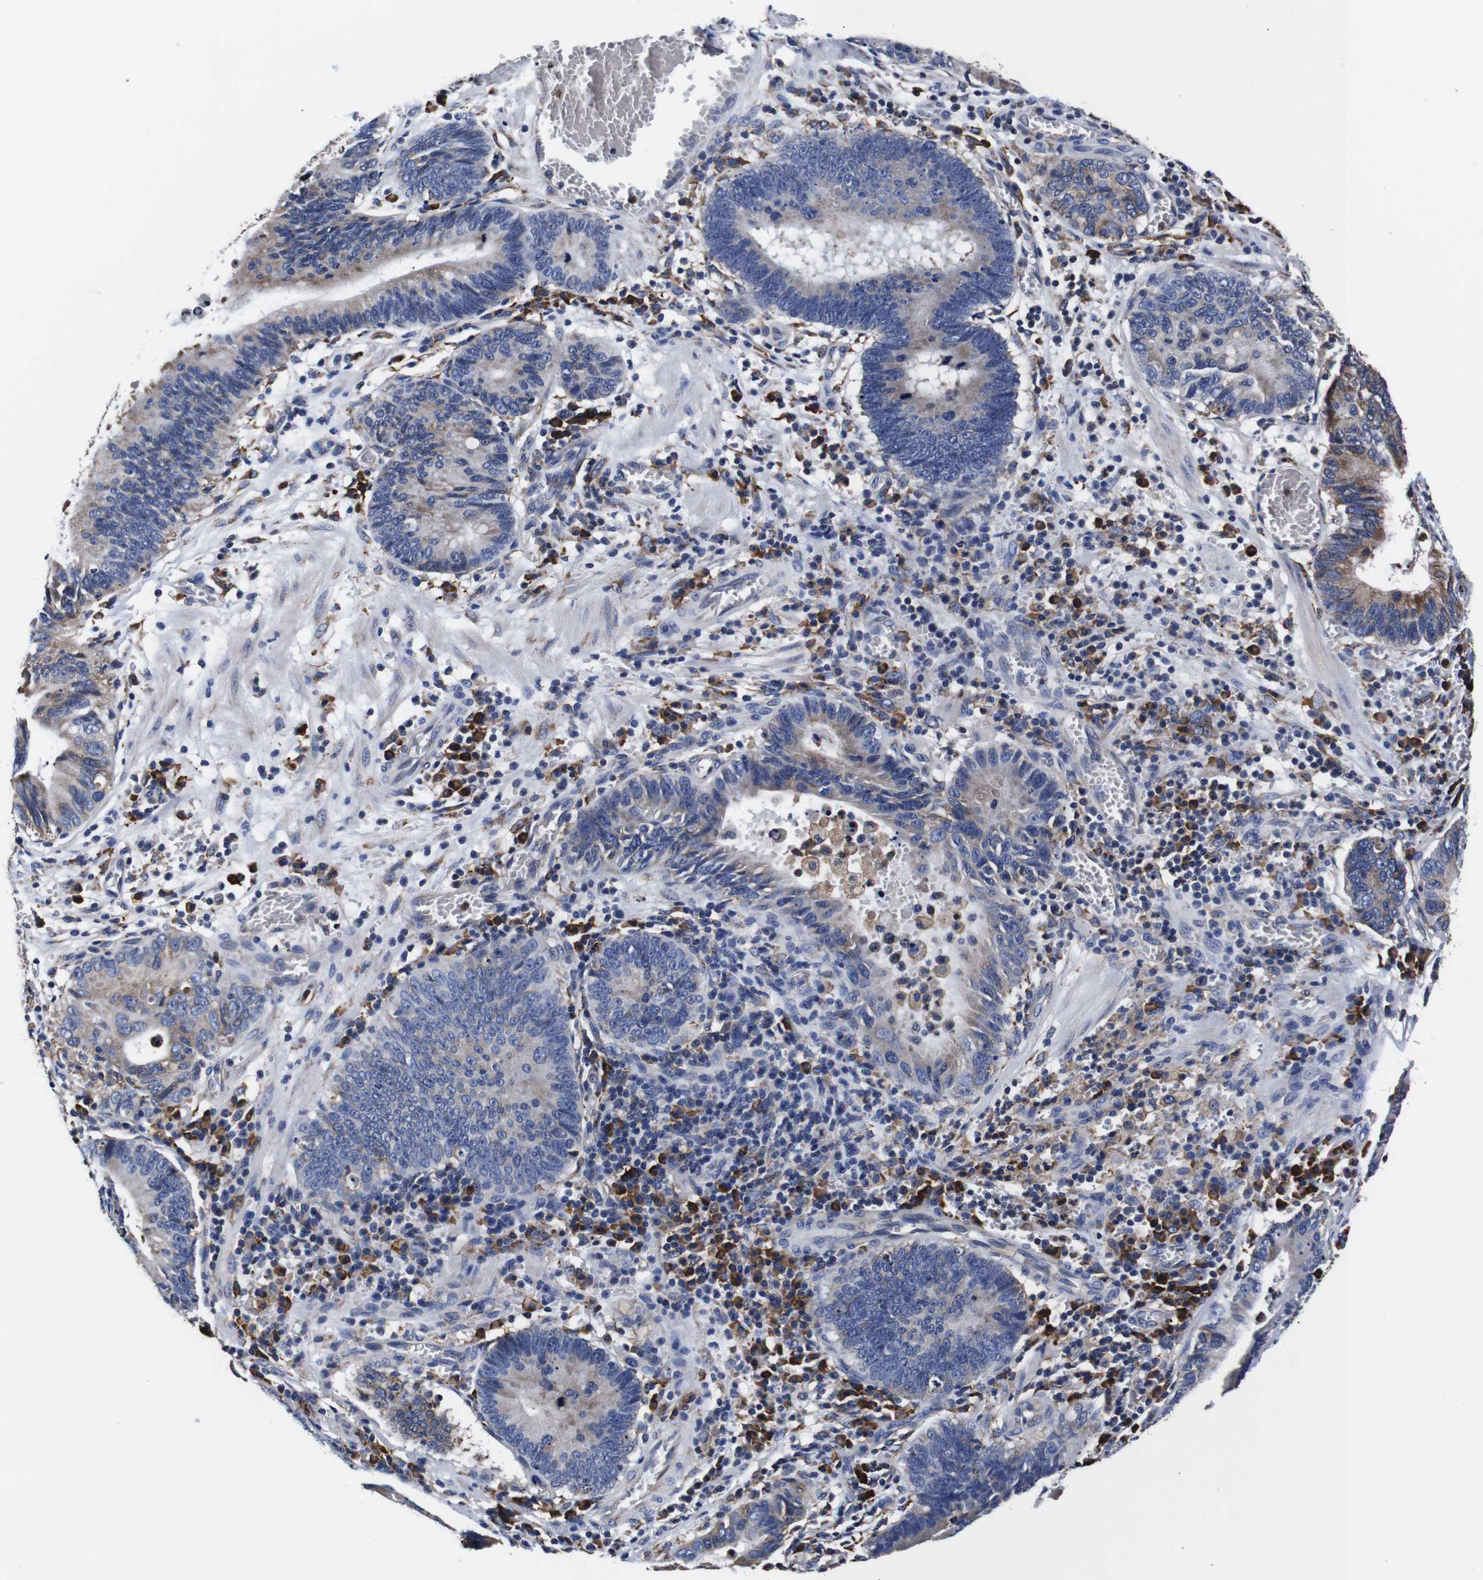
{"staining": {"intensity": "moderate", "quantity": "25%-75%", "location": "cytoplasmic/membranous"}, "tissue": "stomach cancer", "cell_type": "Tumor cells", "image_type": "cancer", "snomed": [{"axis": "morphology", "description": "Adenocarcinoma, NOS"}, {"axis": "topography", "description": "Stomach"}, {"axis": "topography", "description": "Gastric cardia"}], "caption": "Immunohistochemical staining of stomach cancer (adenocarcinoma) displays medium levels of moderate cytoplasmic/membranous protein expression in approximately 25%-75% of tumor cells. (Stains: DAB in brown, nuclei in blue, Microscopy: brightfield microscopy at high magnification).", "gene": "PPIB", "patient": {"sex": "male", "age": 59}}